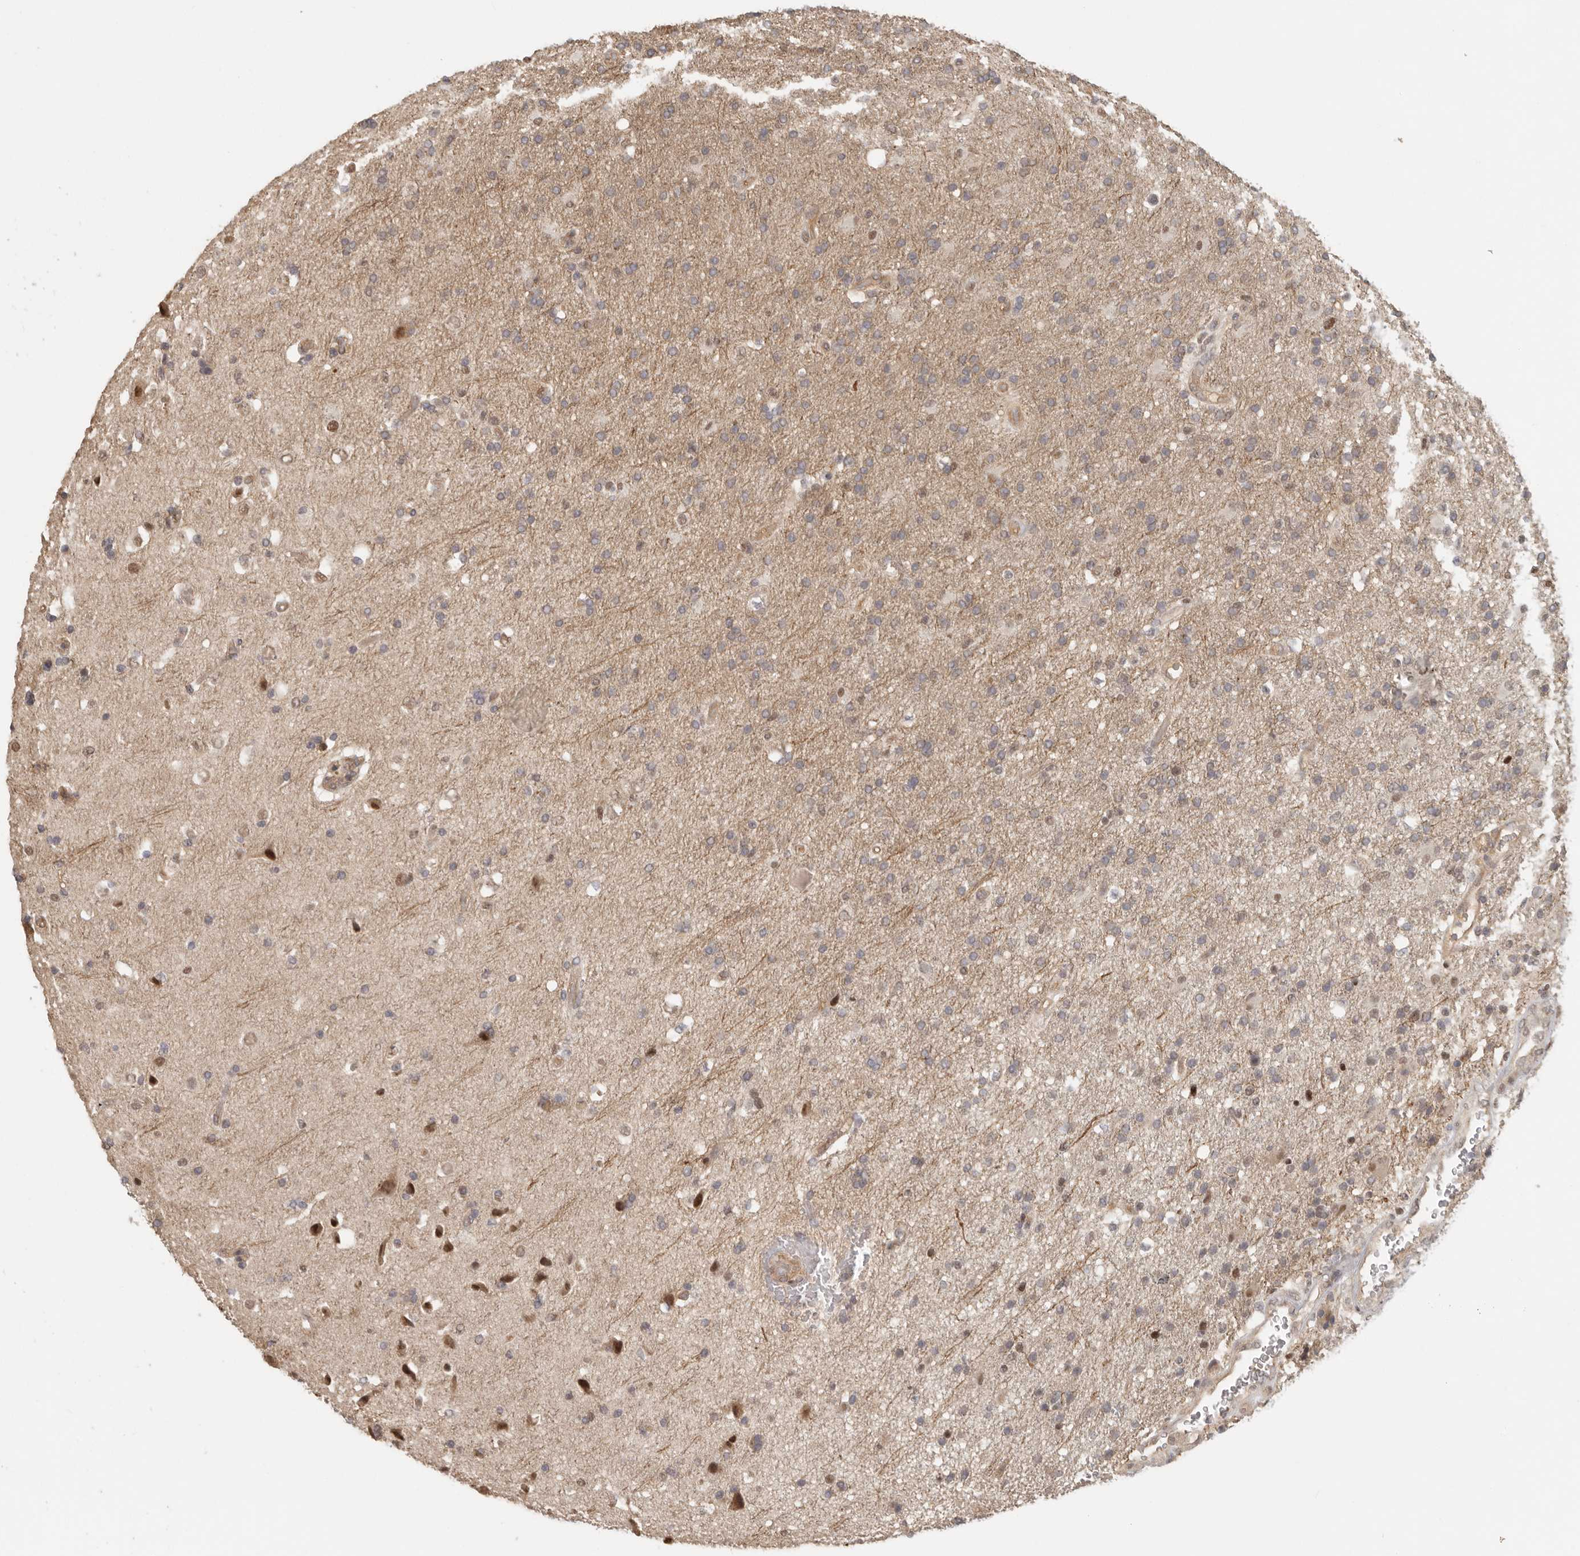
{"staining": {"intensity": "weak", "quantity": "<25%", "location": "cytoplasmic/membranous"}, "tissue": "glioma", "cell_type": "Tumor cells", "image_type": "cancer", "snomed": [{"axis": "morphology", "description": "Glioma, malignant, High grade"}, {"axis": "topography", "description": "Brain"}], "caption": "DAB (3,3'-diaminobenzidine) immunohistochemical staining of malignant high-grade glioma displays no significant staining in tumor cells.", "gene": "PSMA5", "patient": {"sex": "male", "age": 72}}